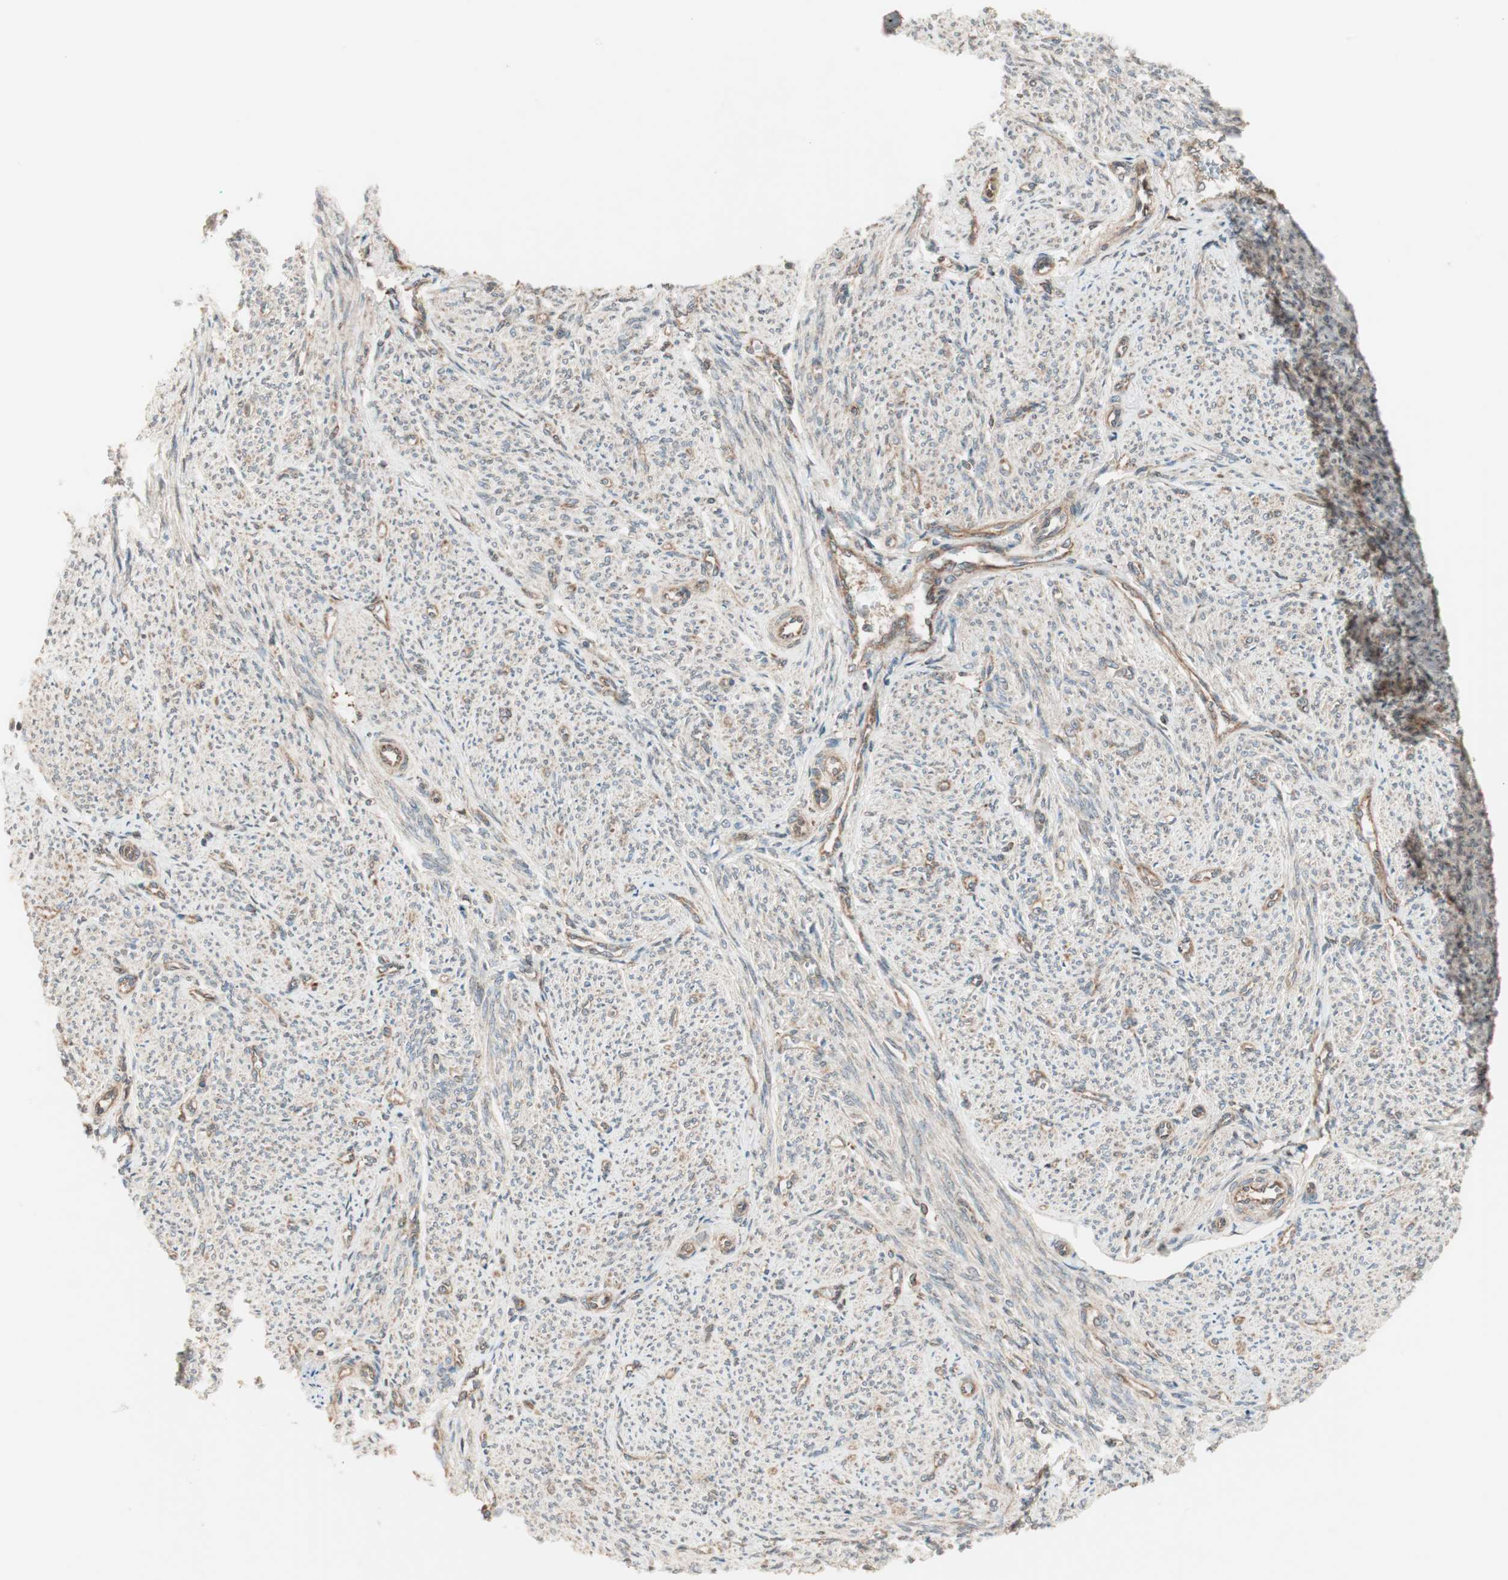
{"staining": {"intensity": "weak", "quantity": ">75%", "location": "cytoplasmic/membranous"}, "tissue": "smooth muscle", "cell_type": "Smooth muscle cells", "image_type": "normal", "snomed": [{"axis": "morphology", "description": "Normal tissue, NOS"}, {"axis": "topography", "description": "Smooth muscle"}], "caption": "Smooth muscle stained with immunohistochemistry (IHC) displays weak cytoplasmic/membranous positivity in approximately >75% of smooth muscle cells.", "gene": "RAB5A", "patient": {"sex": "female", "age": 65}}